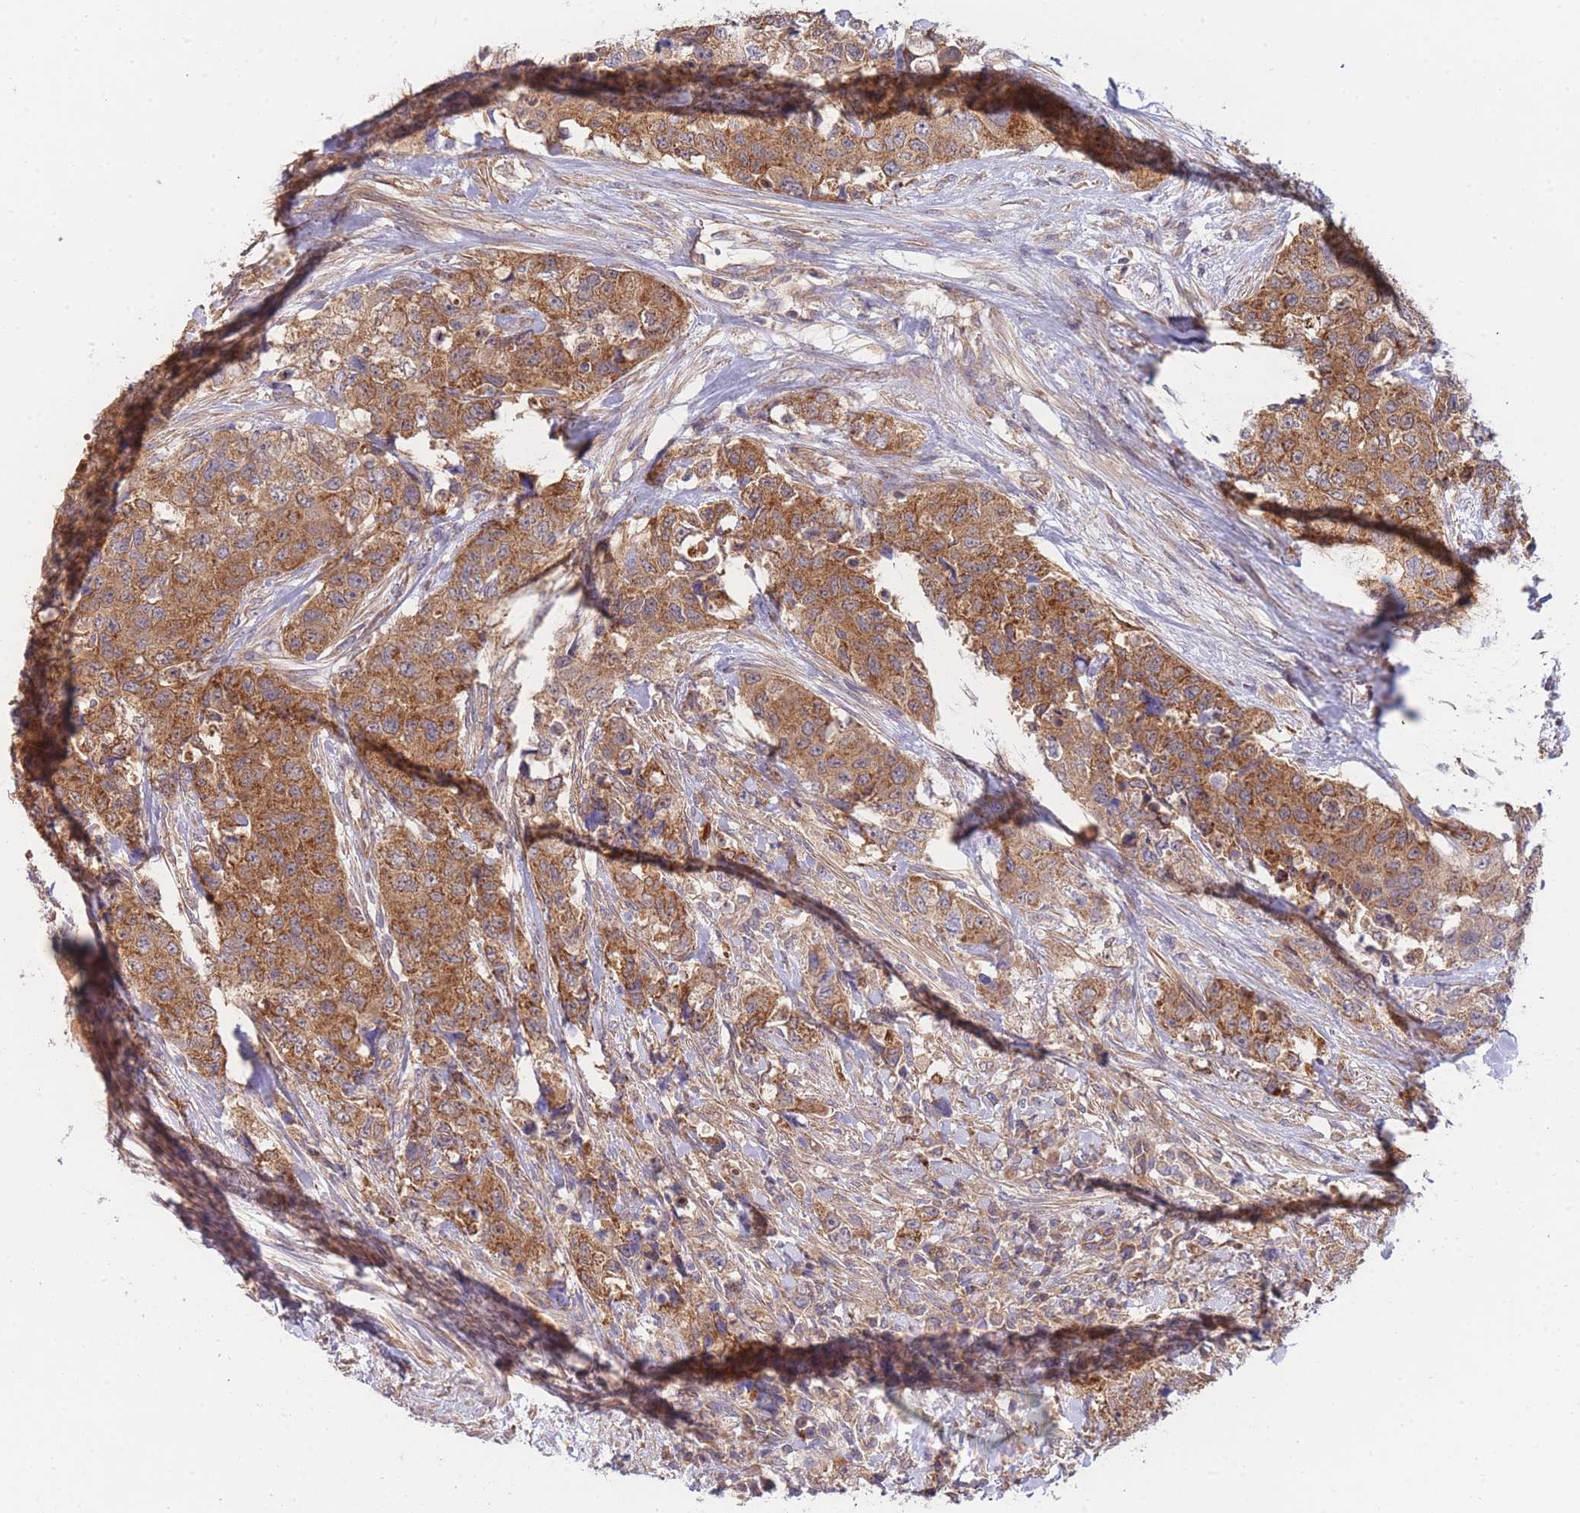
{"staining": {"intensity": "moderate", "quantity": ">75%", "location": "cytoplasmic/membranous"}, "tissue": "urothelial cancer", "cell_type": "Tumor cells", "image_type": "cancer", "snomed": [{"axis": "morphology", "description": "Urothelial carcinoma, High grade"}, {"axis": "topography", "description": "Urinary bladder"}], "caption": "Immunohistochemistry (IHC) (DAB (3,3'-diaminobenzidine)) staining of human high-grade urothelial carcinoma exhibits moderate cytoplasmic/membranous protein expression in approximately >75% of tumor cells.", "gene": "MRPS18B", "patient": {"sex": "female", "age": 78}}